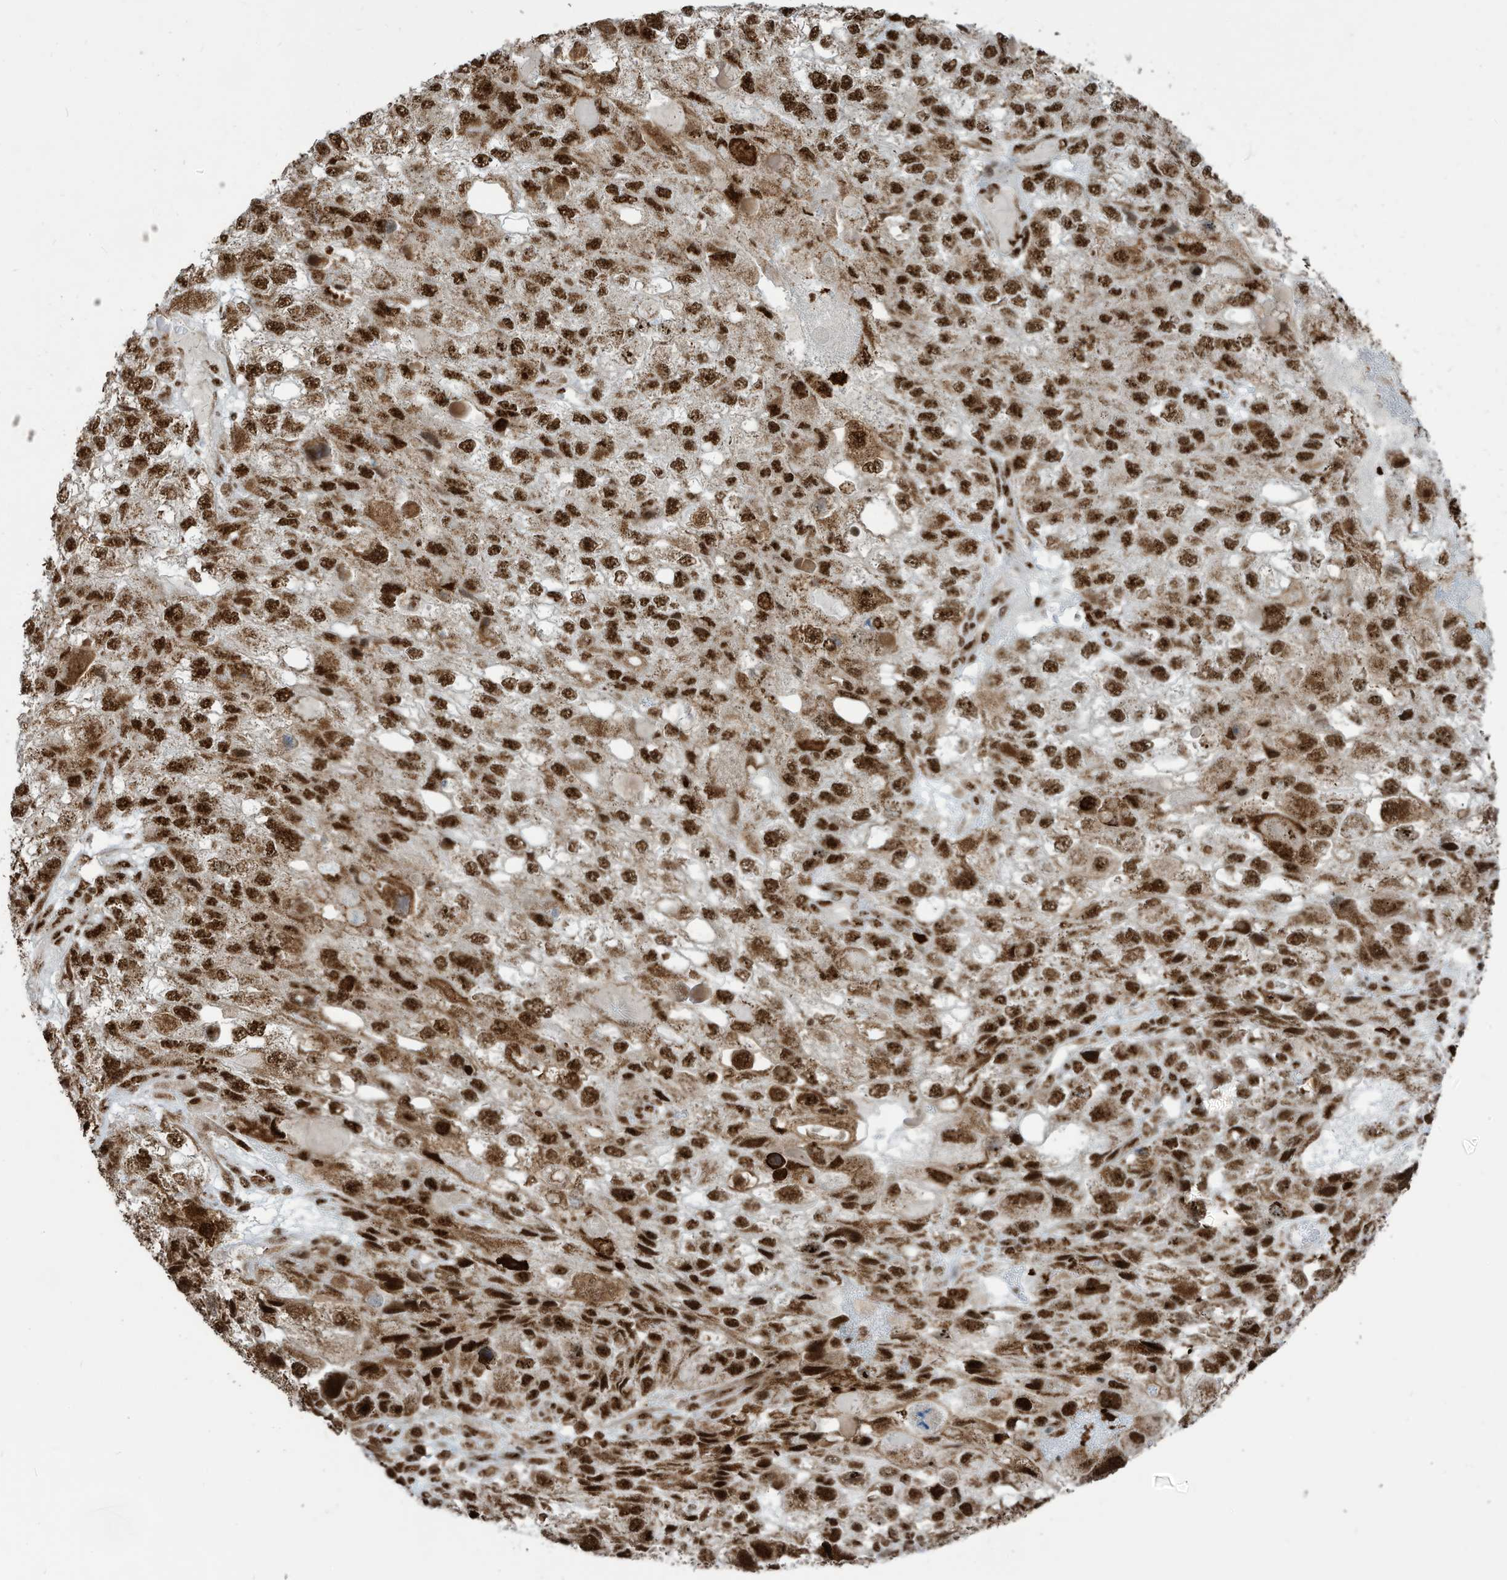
{"staining": {"intensity": "strong", "quantity": ">75%", "location": "nuclear"}, "tissue": "endometrial cancer", "cell_type": "Tumor cells", "image_type": "cancer", "snomed": [{"axis": "morphology", "description": "Adenocarcinoma, NOS"}, {"axis": "topography", "description": "Endometrium"}], "caption": "Endometrial cancer (adenocarcinoma) stained with a brown dye reveals strong nuclear positive staining in about >75% of tumor cells.", "gene": "LBH", "patient": {"sex": "female", "age": 49}}